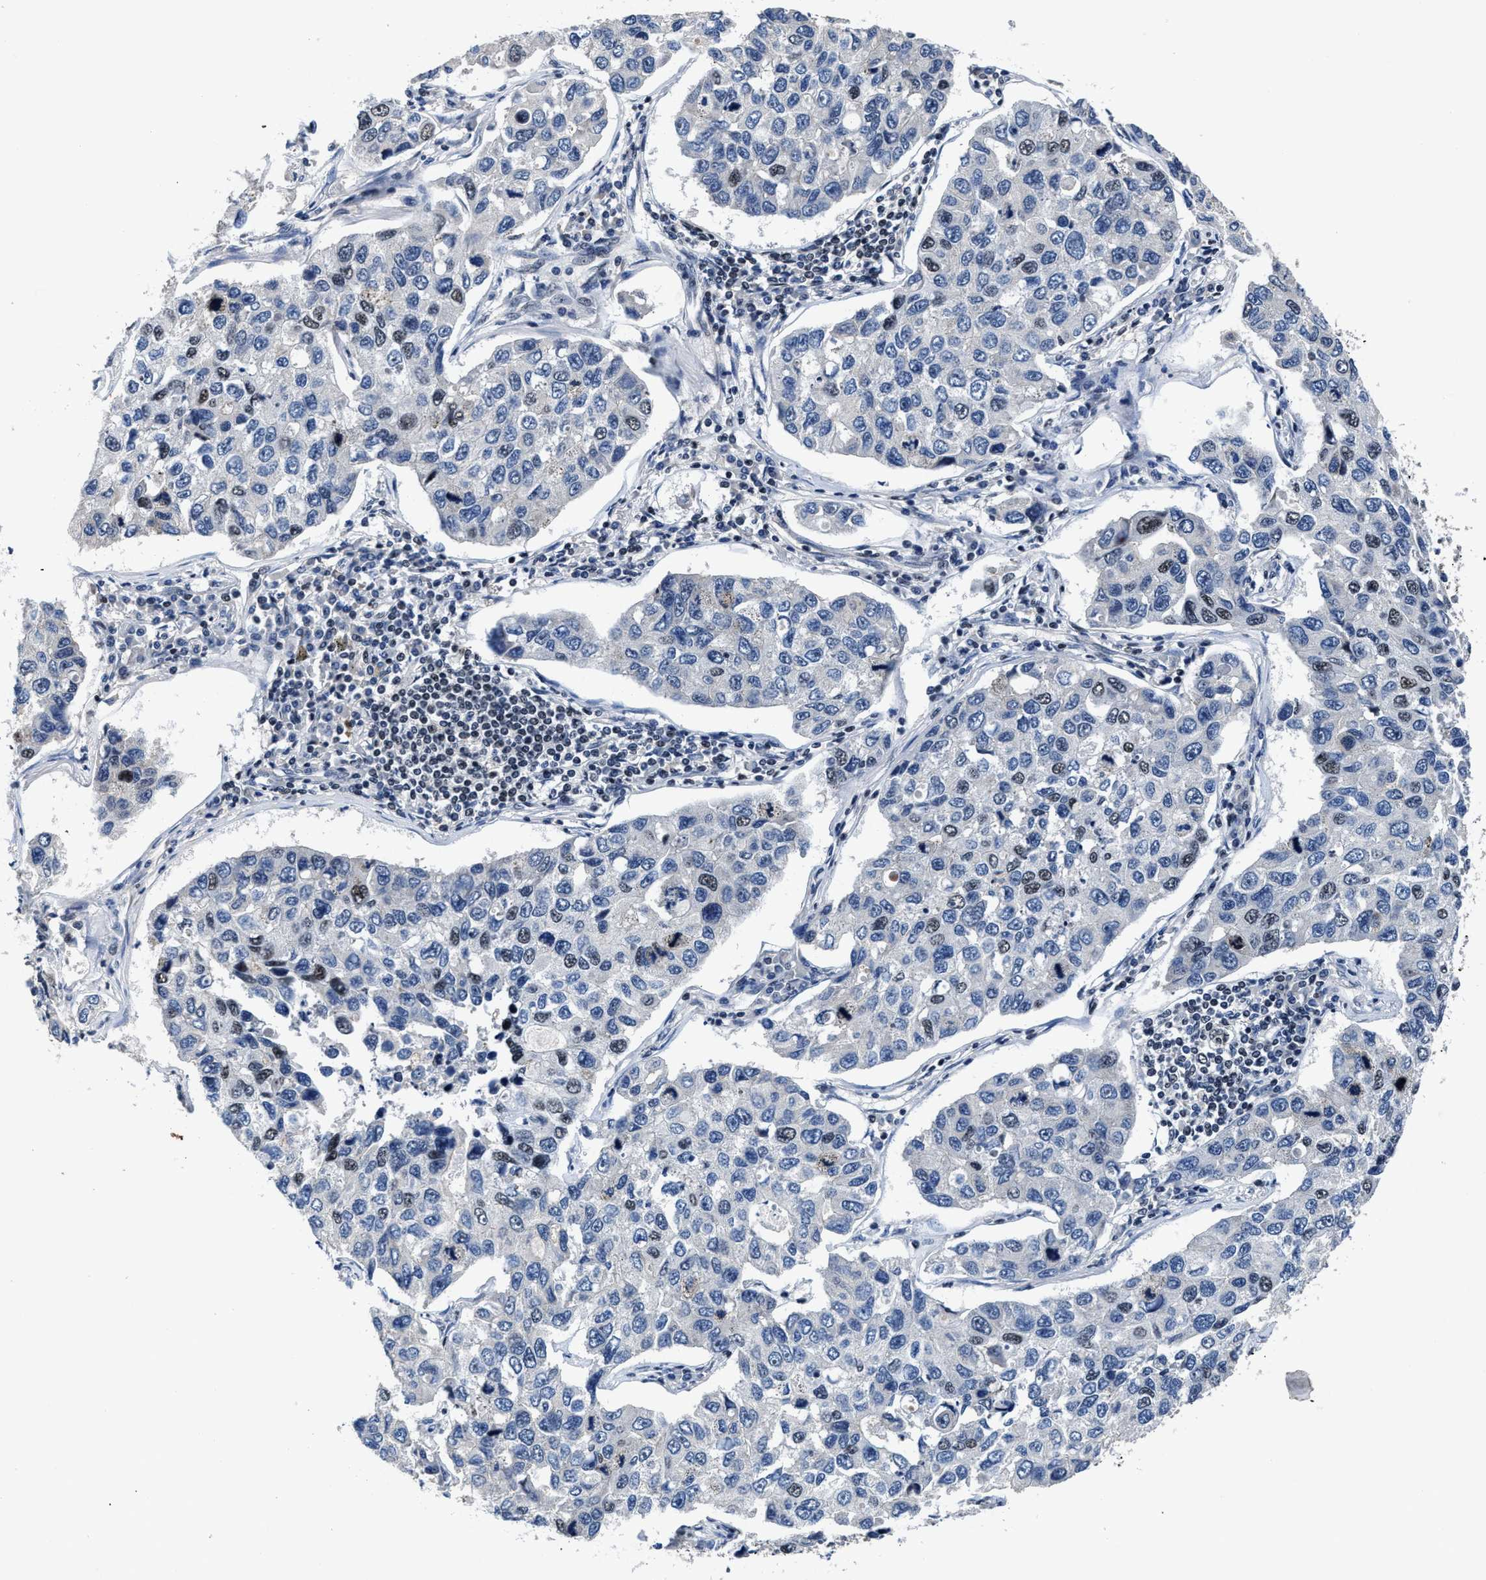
{"staining": {"intensity": "weak", "quantity": "<25%", "location": "nuclear"}, "tissue": "lung cancer", "cell_type": "Tumor cells", "image_type": "cancer", "snomed": [{"axis": "morphology", "description": "Adenocarcinoma, NOS"}, {"axis": "topography", "description": "Lung"}], "caption": "Lung cancer was stained to show a protein in brown. There is no significant expression in tumor cells. (Brightfield microscopy of DAB (3,3'-diaminobenzidine) immunohistochemistry (IHC) at high magnification).", "gene": "ZNF233", "patient": {"sex": "male", "age": 64}}